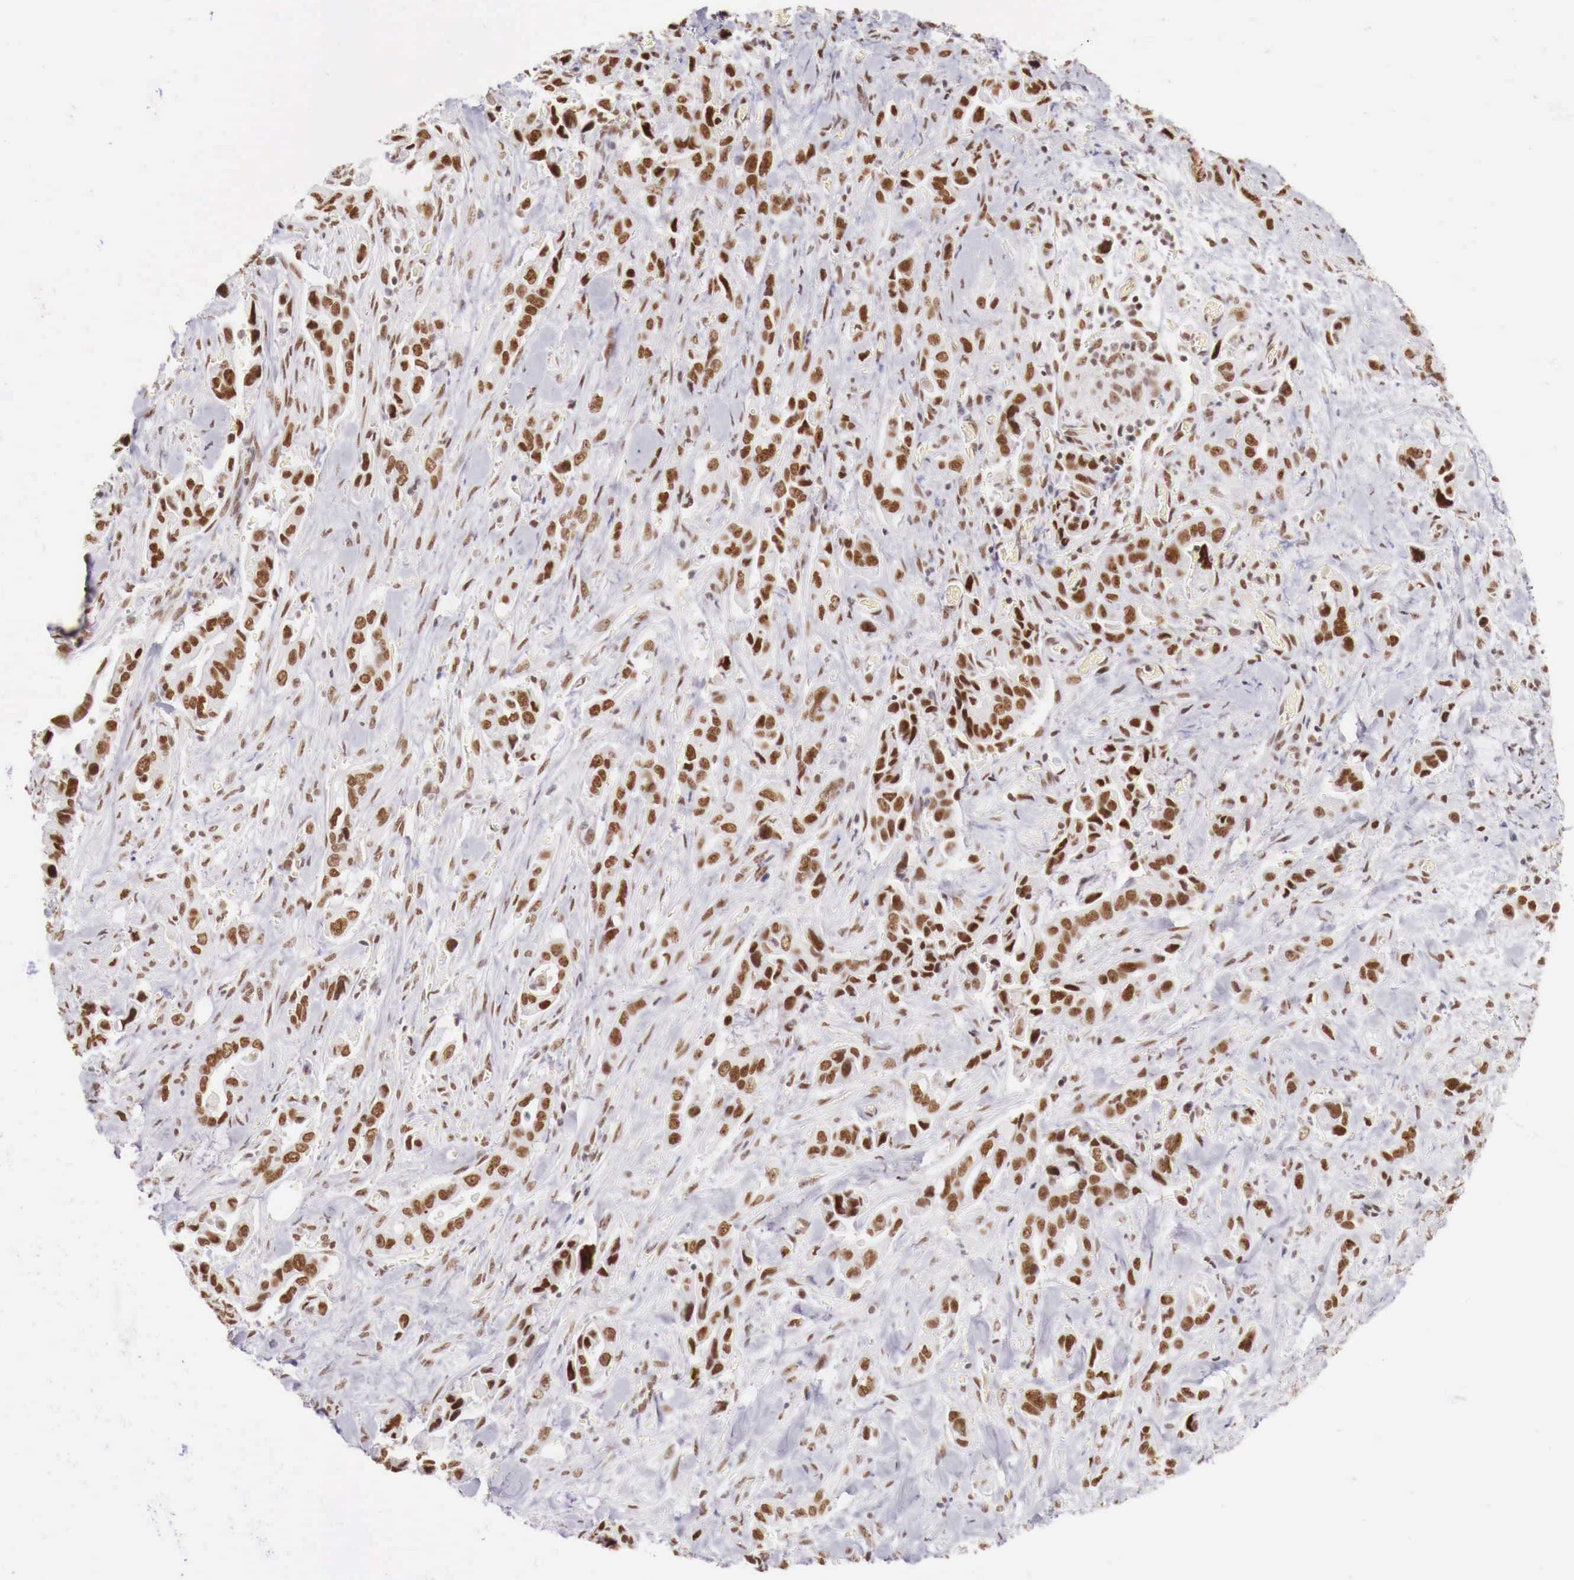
{"staining": {"intensity": "moderate", "quantity": "25%-75%", "location": "nuclear"}, "tissue": "pancreatic cancer", "cell_type": "Tumor cells", "image_type": "cancer", "snomed": [{"axis": "morphology", "description": "Adenocarcinoma, NOS"}, {"axis": "topography", "description": "Pancreas"}], "caption": "Immunohistochemical staining of pancreatic cancer (adenocarcinoma) exhibits medium levels of moderate nuclear positivity in approximately 25%-75% of tumor cells.", "gene": "PHF14", "patient": {"sex": "male", "age": 69}}